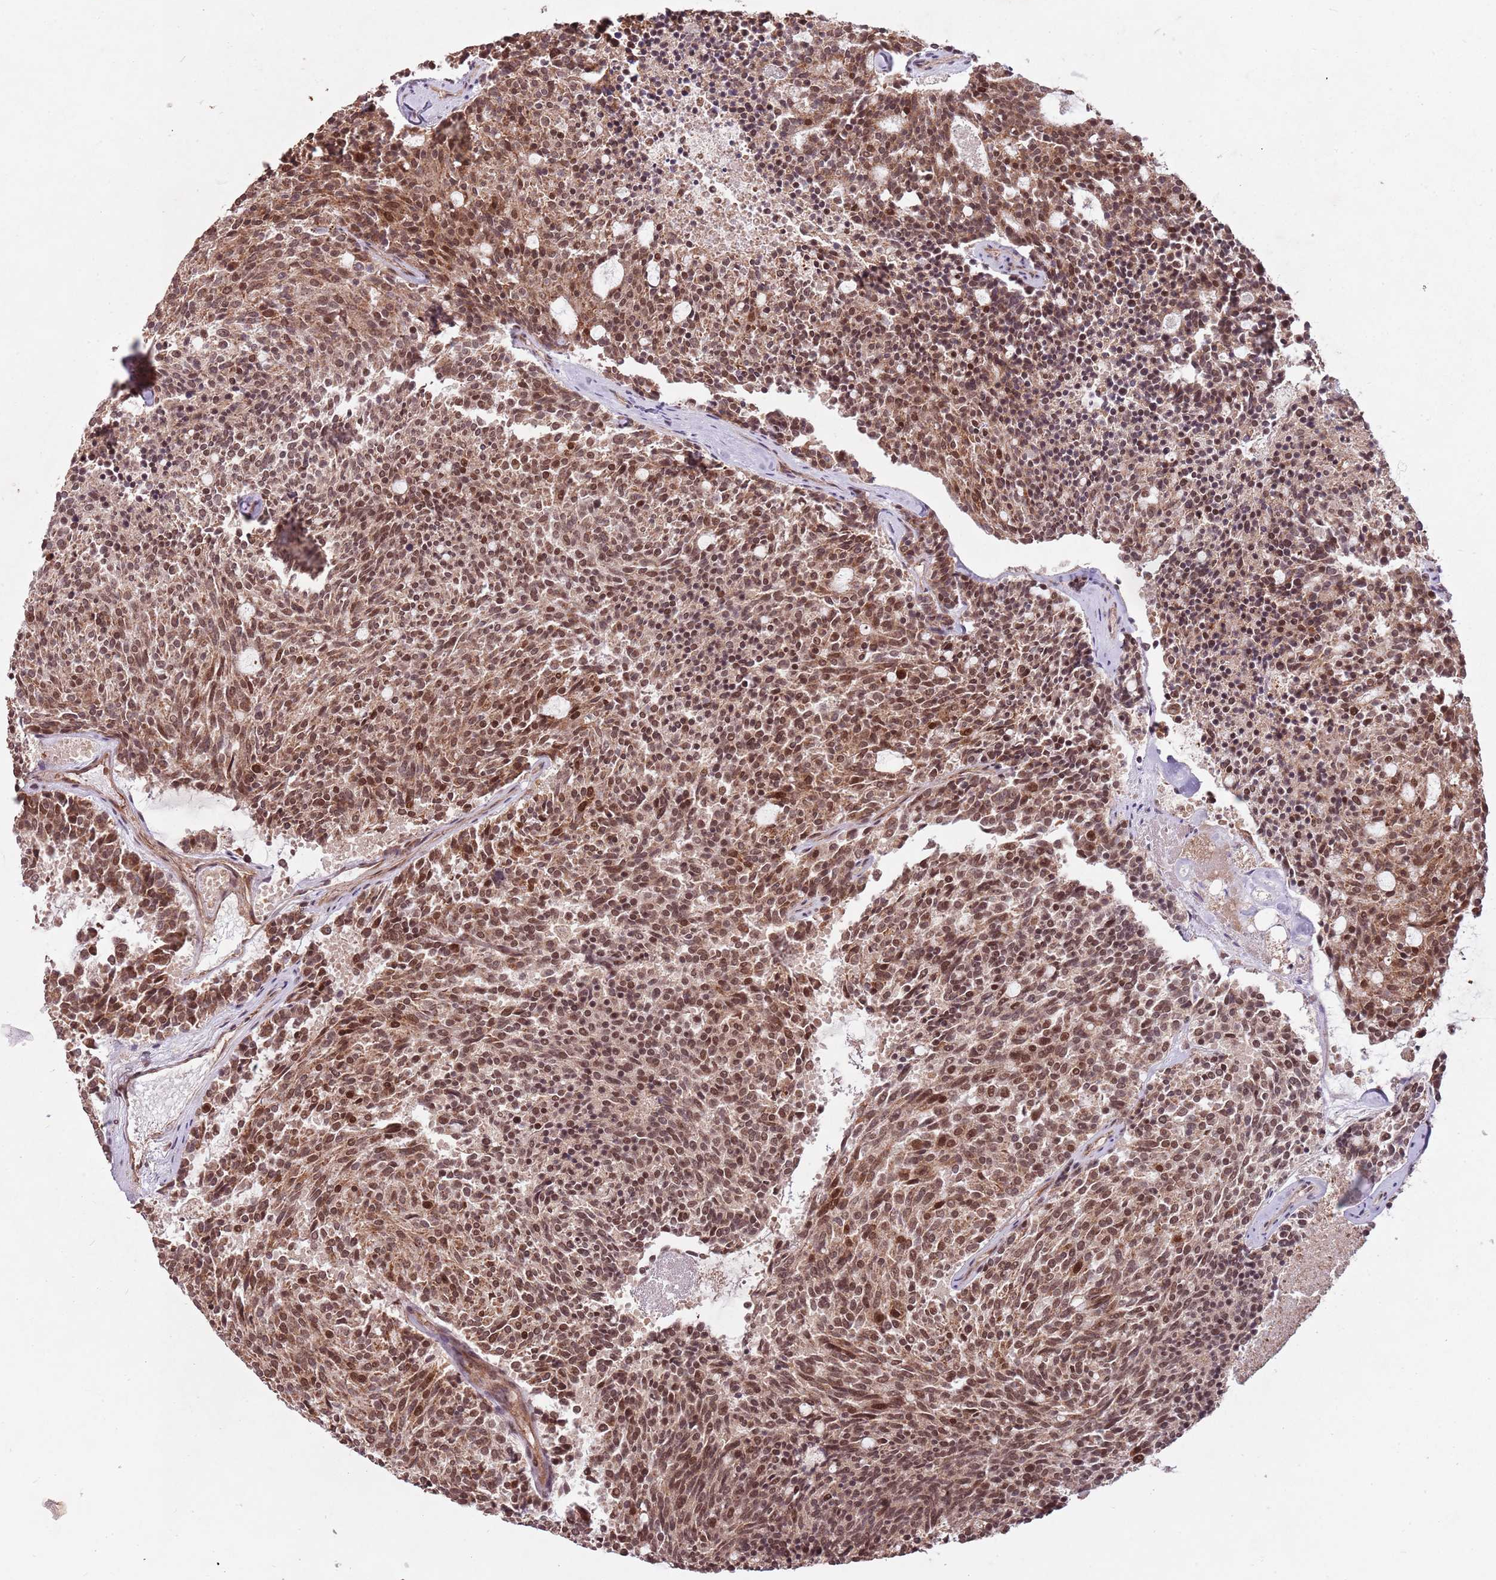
{"staining": {"intensity": "moderate", "quantity": ">75%", "location": "cytoplasmic/membranous,nuclear"}, "tissue": "carcinoid", "cell_type": "Tumor cells", "image_type": "cancer", "snomed": [{"axis": "morphology", "description": "Carcinoid, malignant, NOS"}, {"axis": "topography", "description": "Pancreas"}], "caption": "An image showing moderate cytoplasmic/membranous and nuclear expression in about >75% of tumor cells in carcinoid, as visualized by brown immunohistochemical staining.", "gene": "SUDS3", "patient": {"sex": "female", "age": 54}}